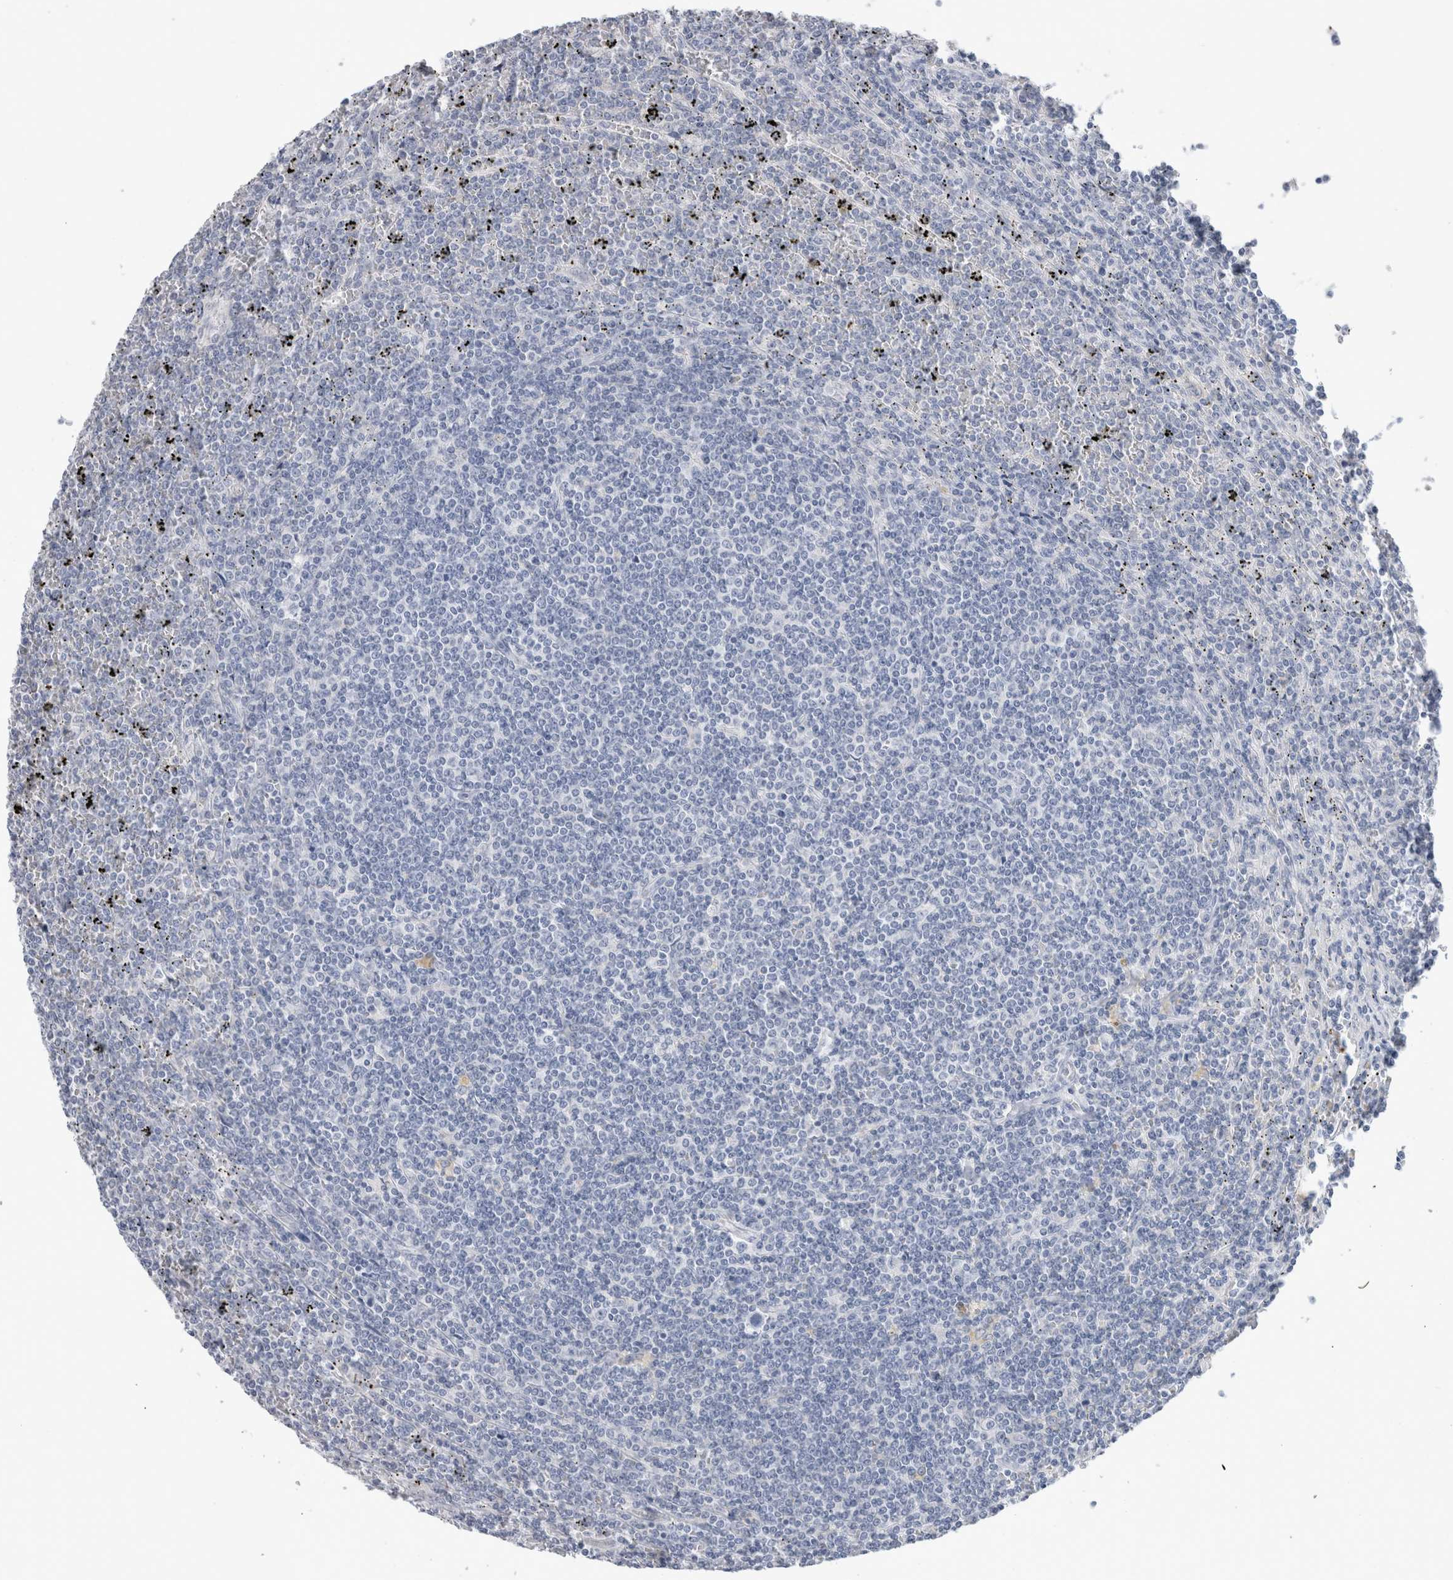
{"staining": {"intensity": "negative", "quantity": "none", "location": "none"}, "tissue": "lymphoma", "cell_type": "Tumor cells", "image_type": "cancer", "snomed": [{"axis": "morphology", "description": "Malignant lymphoma, non-Hodgkin's type, Low grade"}, {"axis": "topography", "description": "Spleen"}], "caption": "Tumor cells show no significant protein positivity in lymphoma. (Stains: DAB immunohistochemistry with hematoxylin counter stain, Microscopy: brightfield microscopy at high magnification).", "gene": "BCAN", "patient": {"sex": "female", "age": 19}}